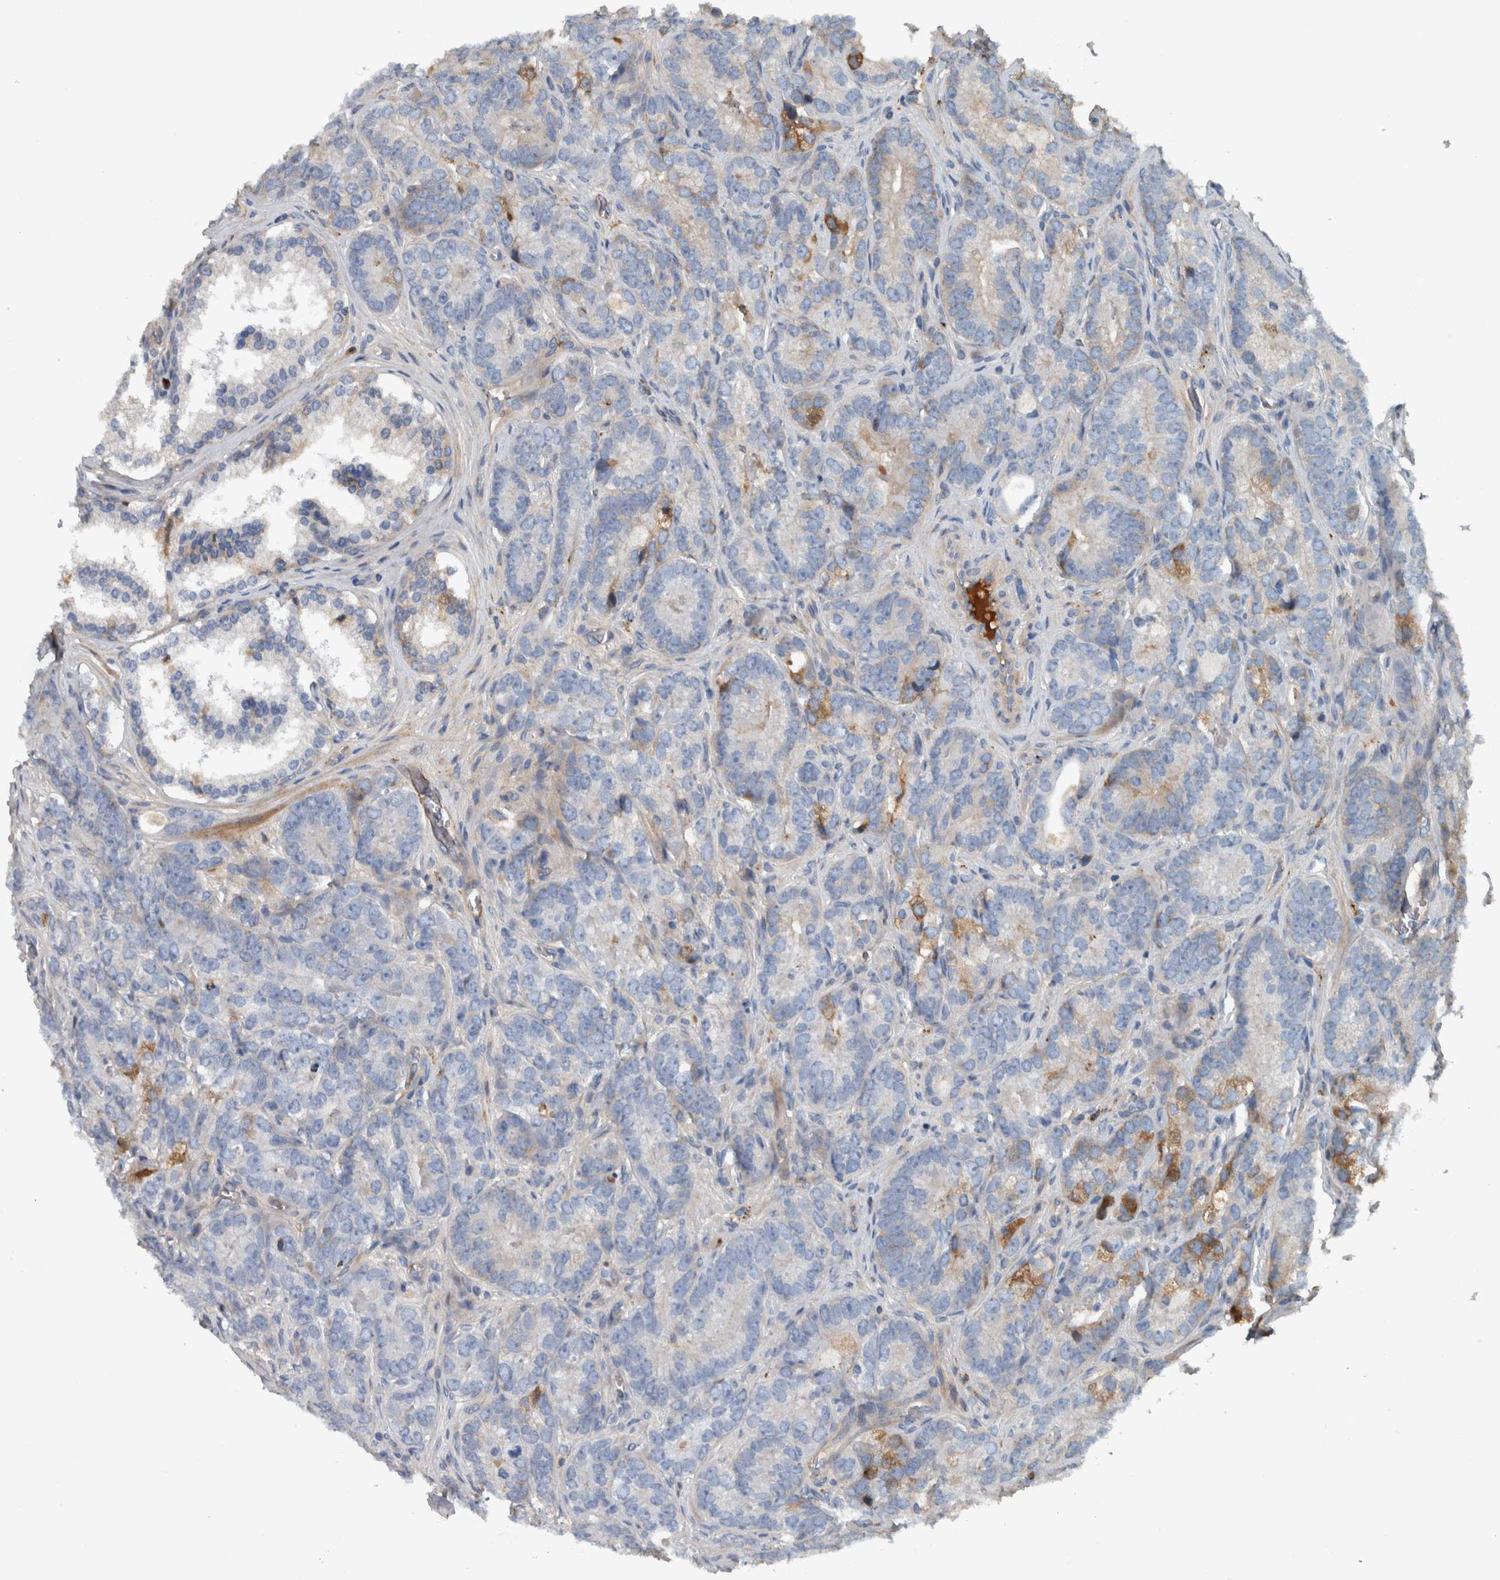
{"staining": {"intensity": "moderate", "quantity": "<25%", "location": "cytoplasmic/membranous"}, "tissue": "prostate cancer", "cell_type": "Tumor cells", "image_type": "cancer", "snomed": [{"axis": "morphology", "description": "Adenocarcinoma, High grade"}, {"axis": "topography", "description": "Prostate"}], "caption": "IHC of human prostate cancer (high-grade adenocarcinoma) shows low levels of moderate cytoplasmic/membranous expression in about <25% of tumor cells.", "gene": "SERPINC1", "patient": {"sex": "male", "age": 56}}